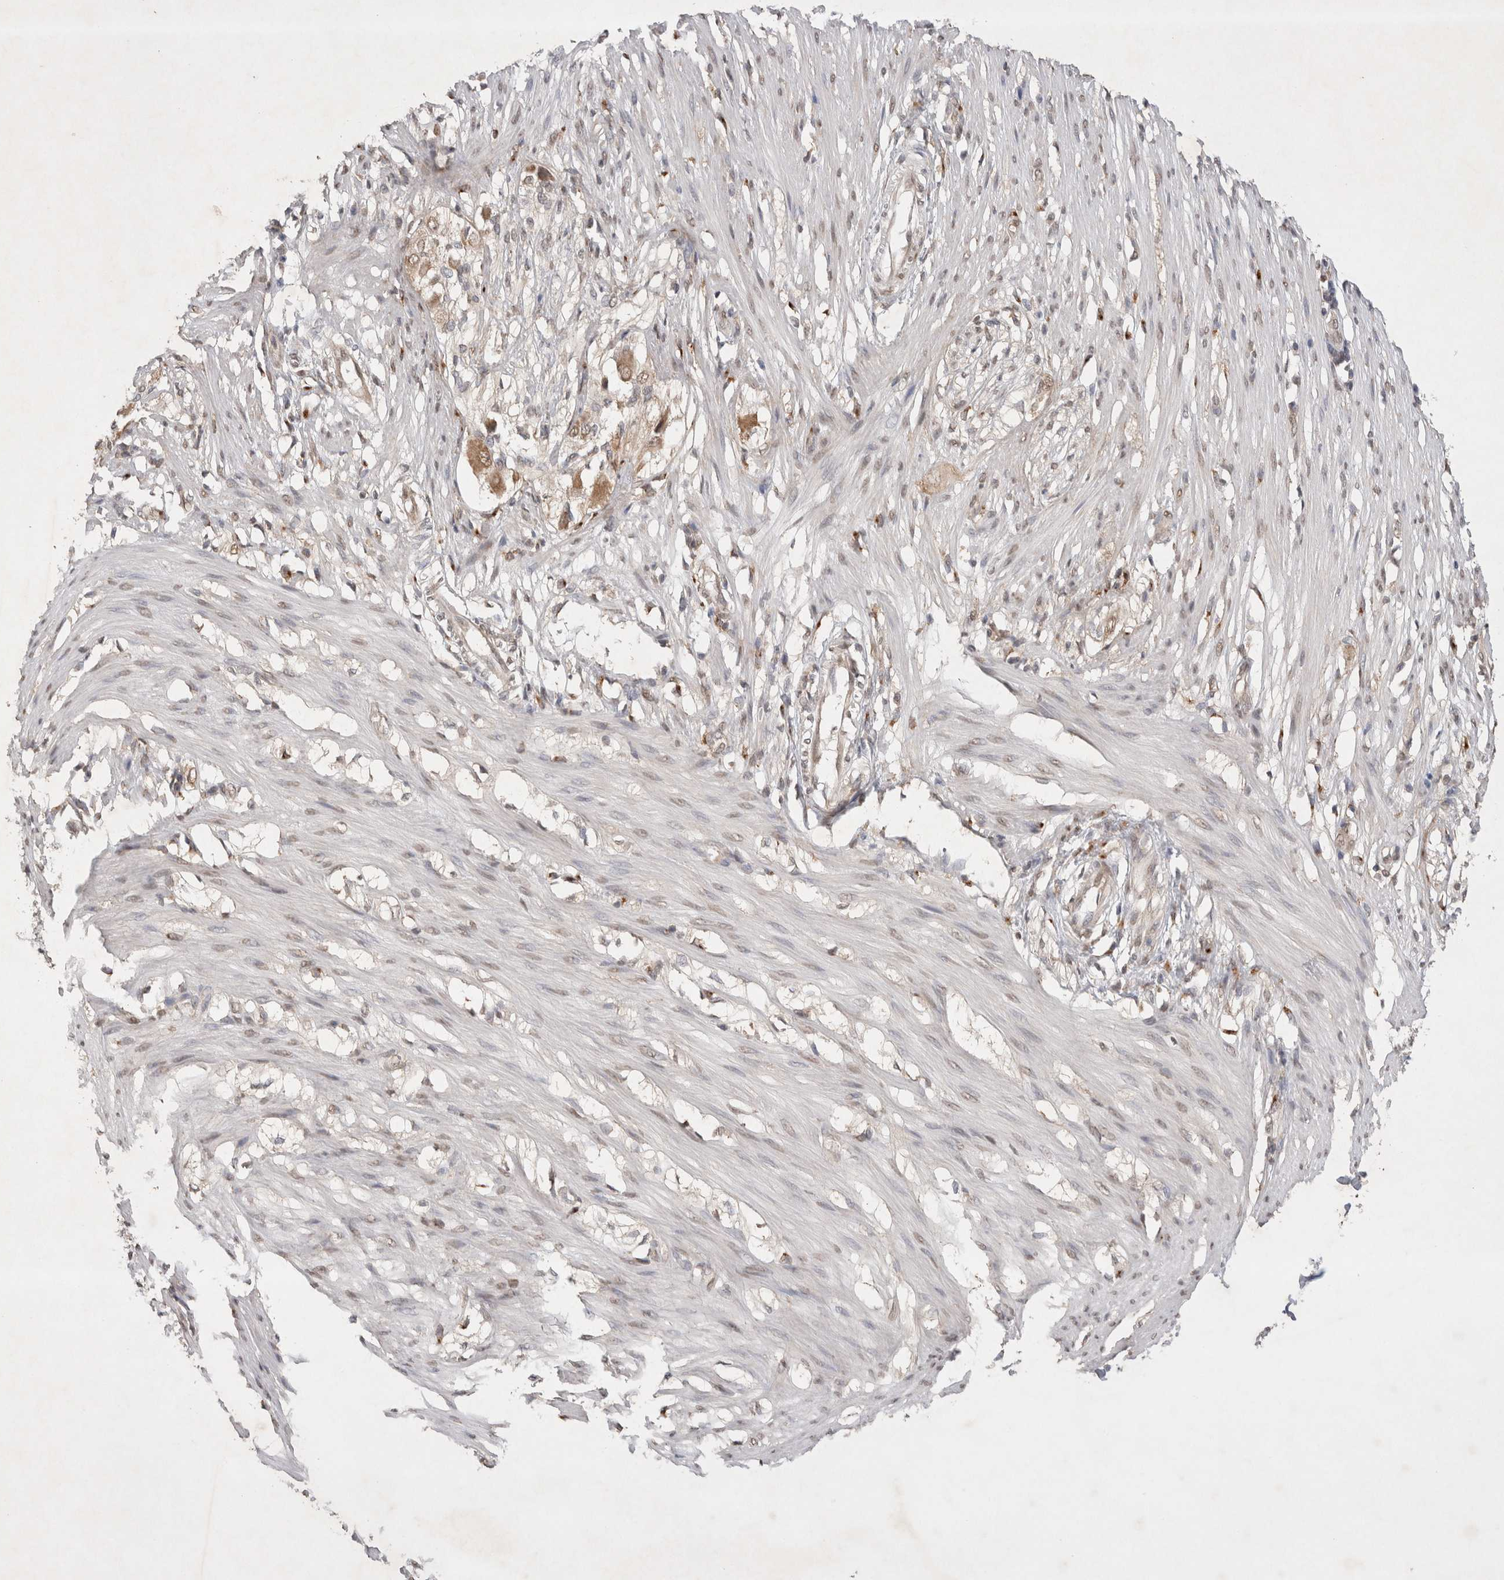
{"staining": {"intensity": "negative", "quantity": "none", "location": "none"}, "tissue": "smooth muscle", "cell_type": "Smooth muscle cells", "image_type": "normal", "snomed": [{"axis": "morphology", "description": "Normal tissue, NOS"}, {"axis": "morphology", "description": "Adenocarcinoma, NOS"}, {"axis": "topography", "description": "Smooth muscle"}, {"axis": "topography", "description": "Colon"}], "caption": "This photomicrograph is of unremarkable smooth muscle stained with IHC to label a protein in brown with the nuclei are counter-stained blue. There is no staining in smooth muscle cells.", "gene": "WIPF2", "patient": {"sex": "male", "age": 14}}